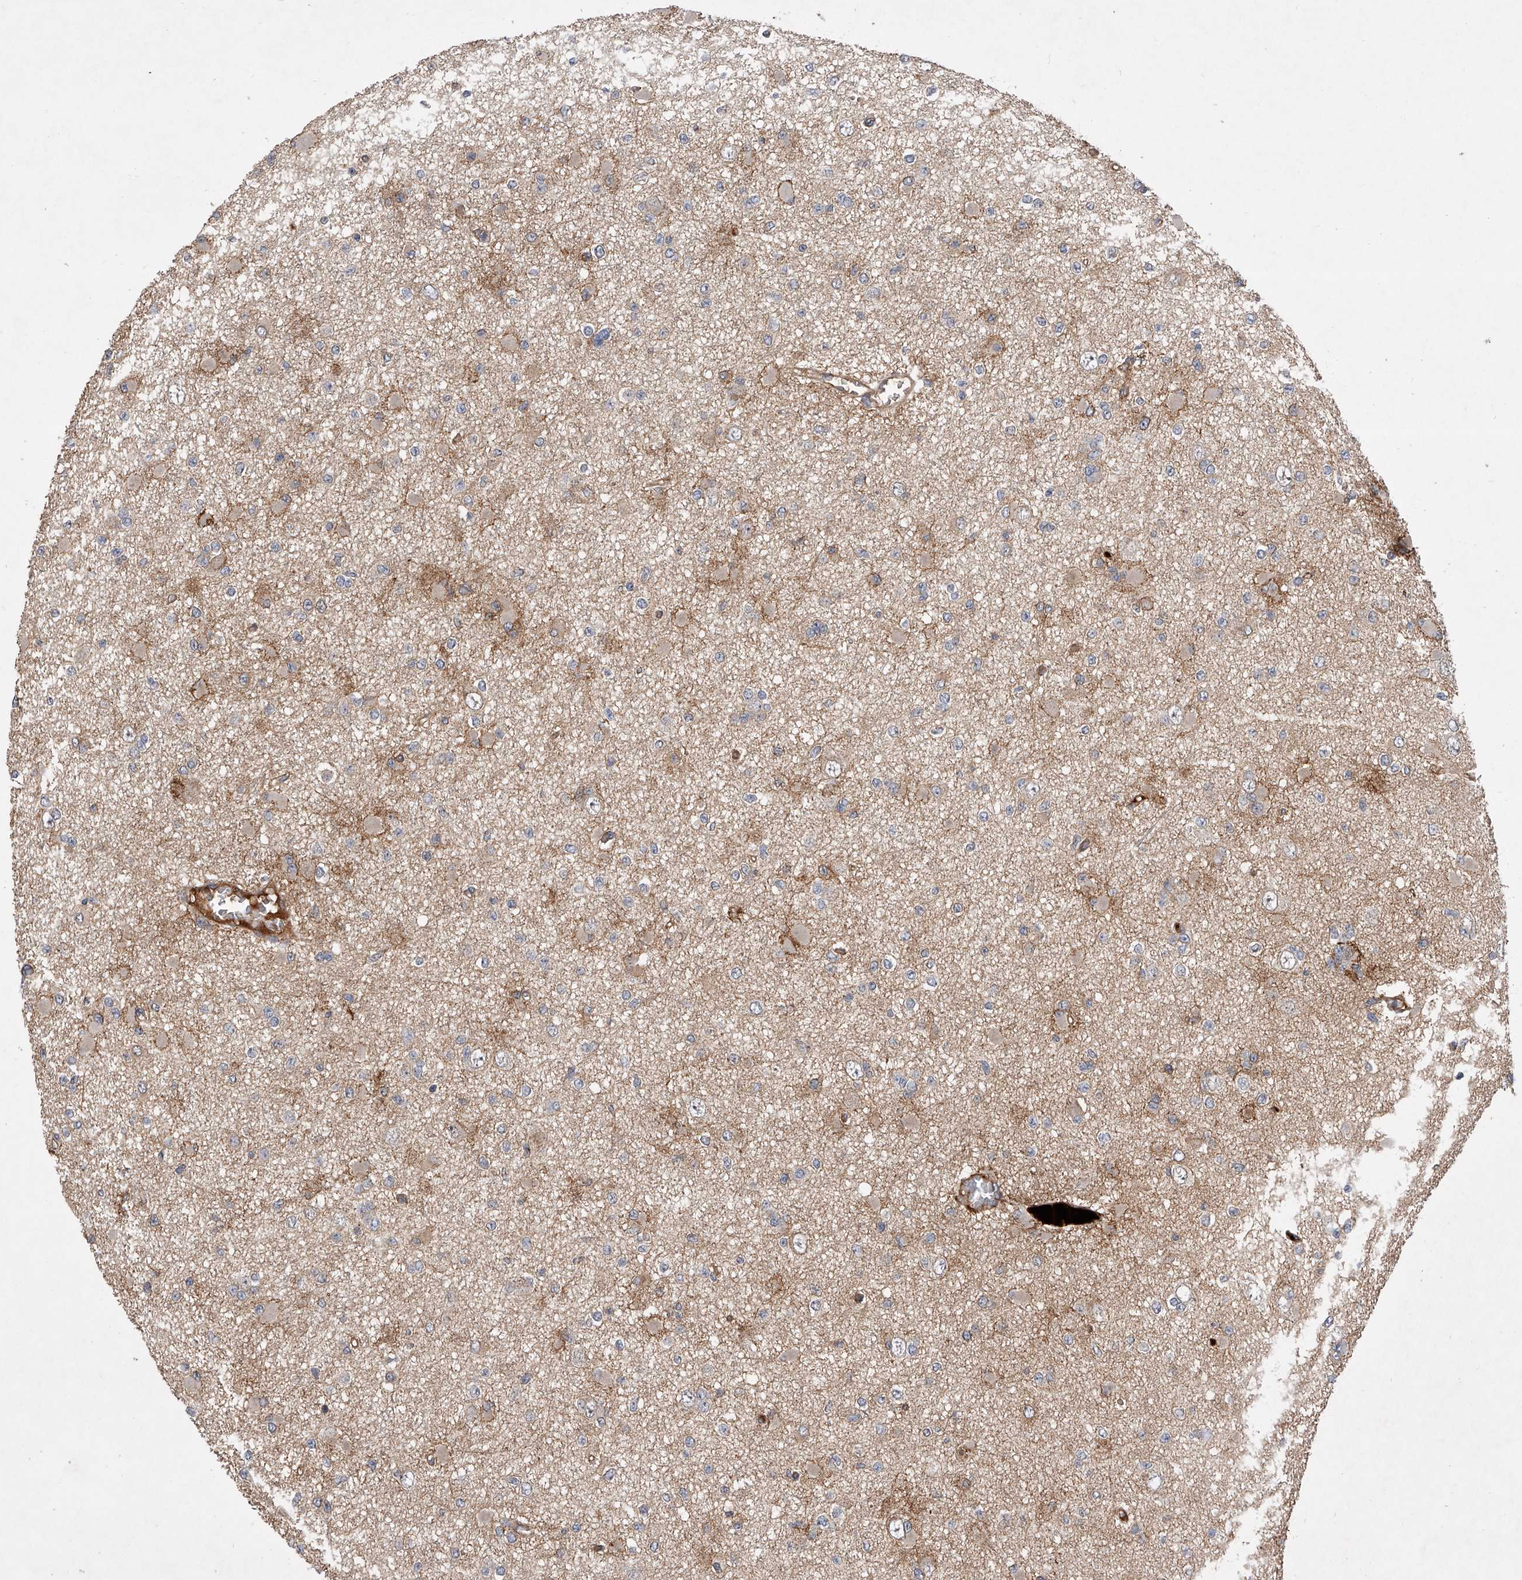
{"staining": {"intensity": "weak", "quantity": "<25%", "location": "cytoplasmic/membranous"}, "tissue": "glioma", "cell_type": "Tumor cells", "image_type": "cancer", "snomed": [{"axis": "morphology", "description": "Glioma, malignant, Low grade"}, {"axis": "topography", "description": "Brain"}], "caption": "Human malignant glioma (low-grade) stained for a protein using IHC reveals no positivity in tumor cells.", "gene": "USP47", "patient": {"sex": "female", "age": 22}}